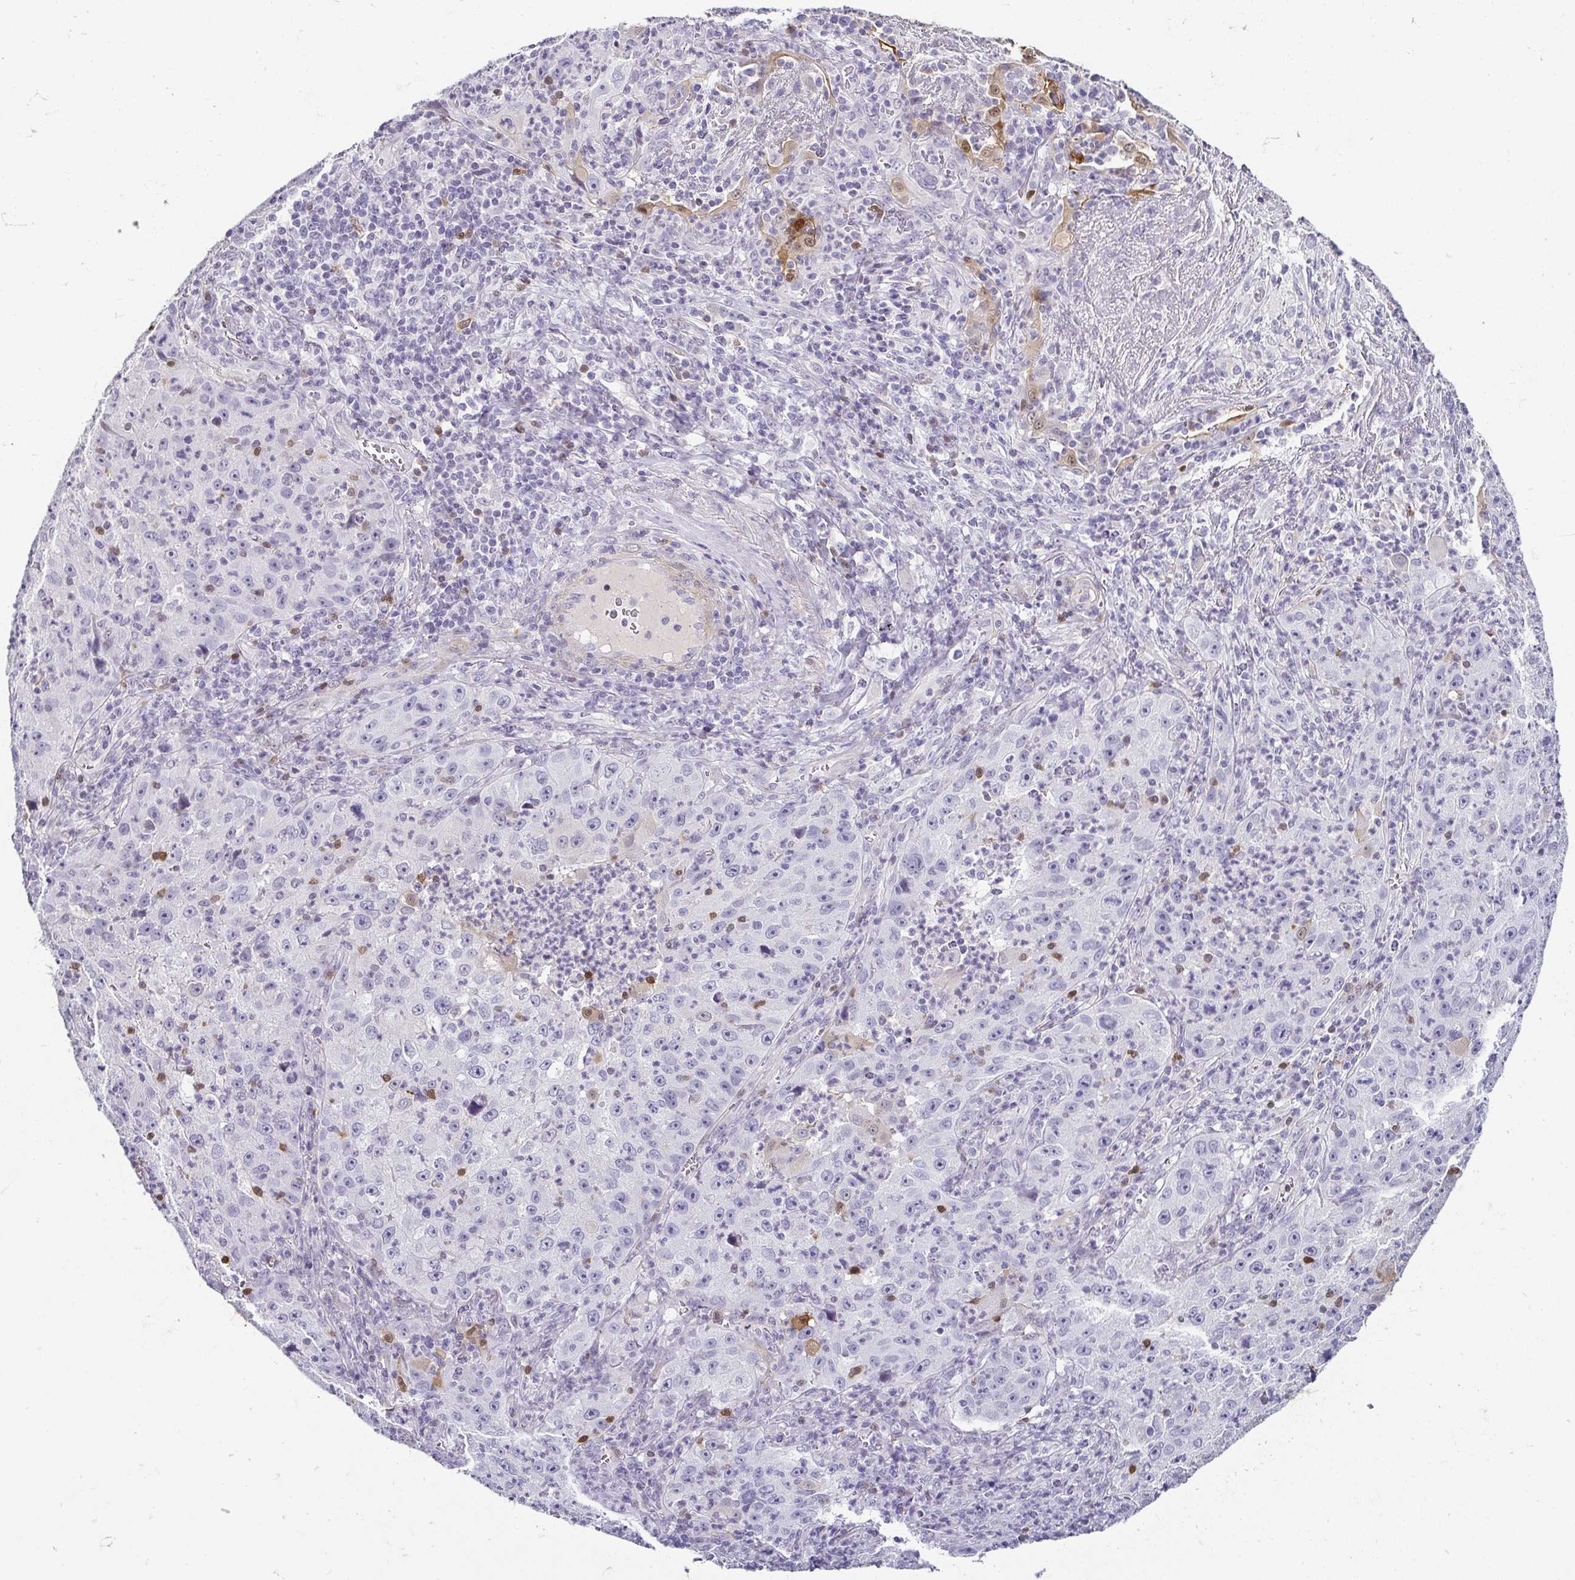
{"staining": {"intensity": "negative", "quantity": "none", "location": "none"}, "tissue": "lung cancer", "cell_type": "Tumor cells", "image_type": "cancer", "snomed": [{"axis": "morphology", "description": "Squamous cell carcinoma, NOS"}, {"axis": "topography", "description": "Lung"}], "caption": "Immunohistochemistry (IHC) of human squamous cell carcinoma (lung) exhibits no staining in tumor cells. The staining is performed using DAB brown chromogen with nuclei counter-stained in using hematoxylin.", "gene": "HOPX", "patient": {"sex": "male", "age": 71}}